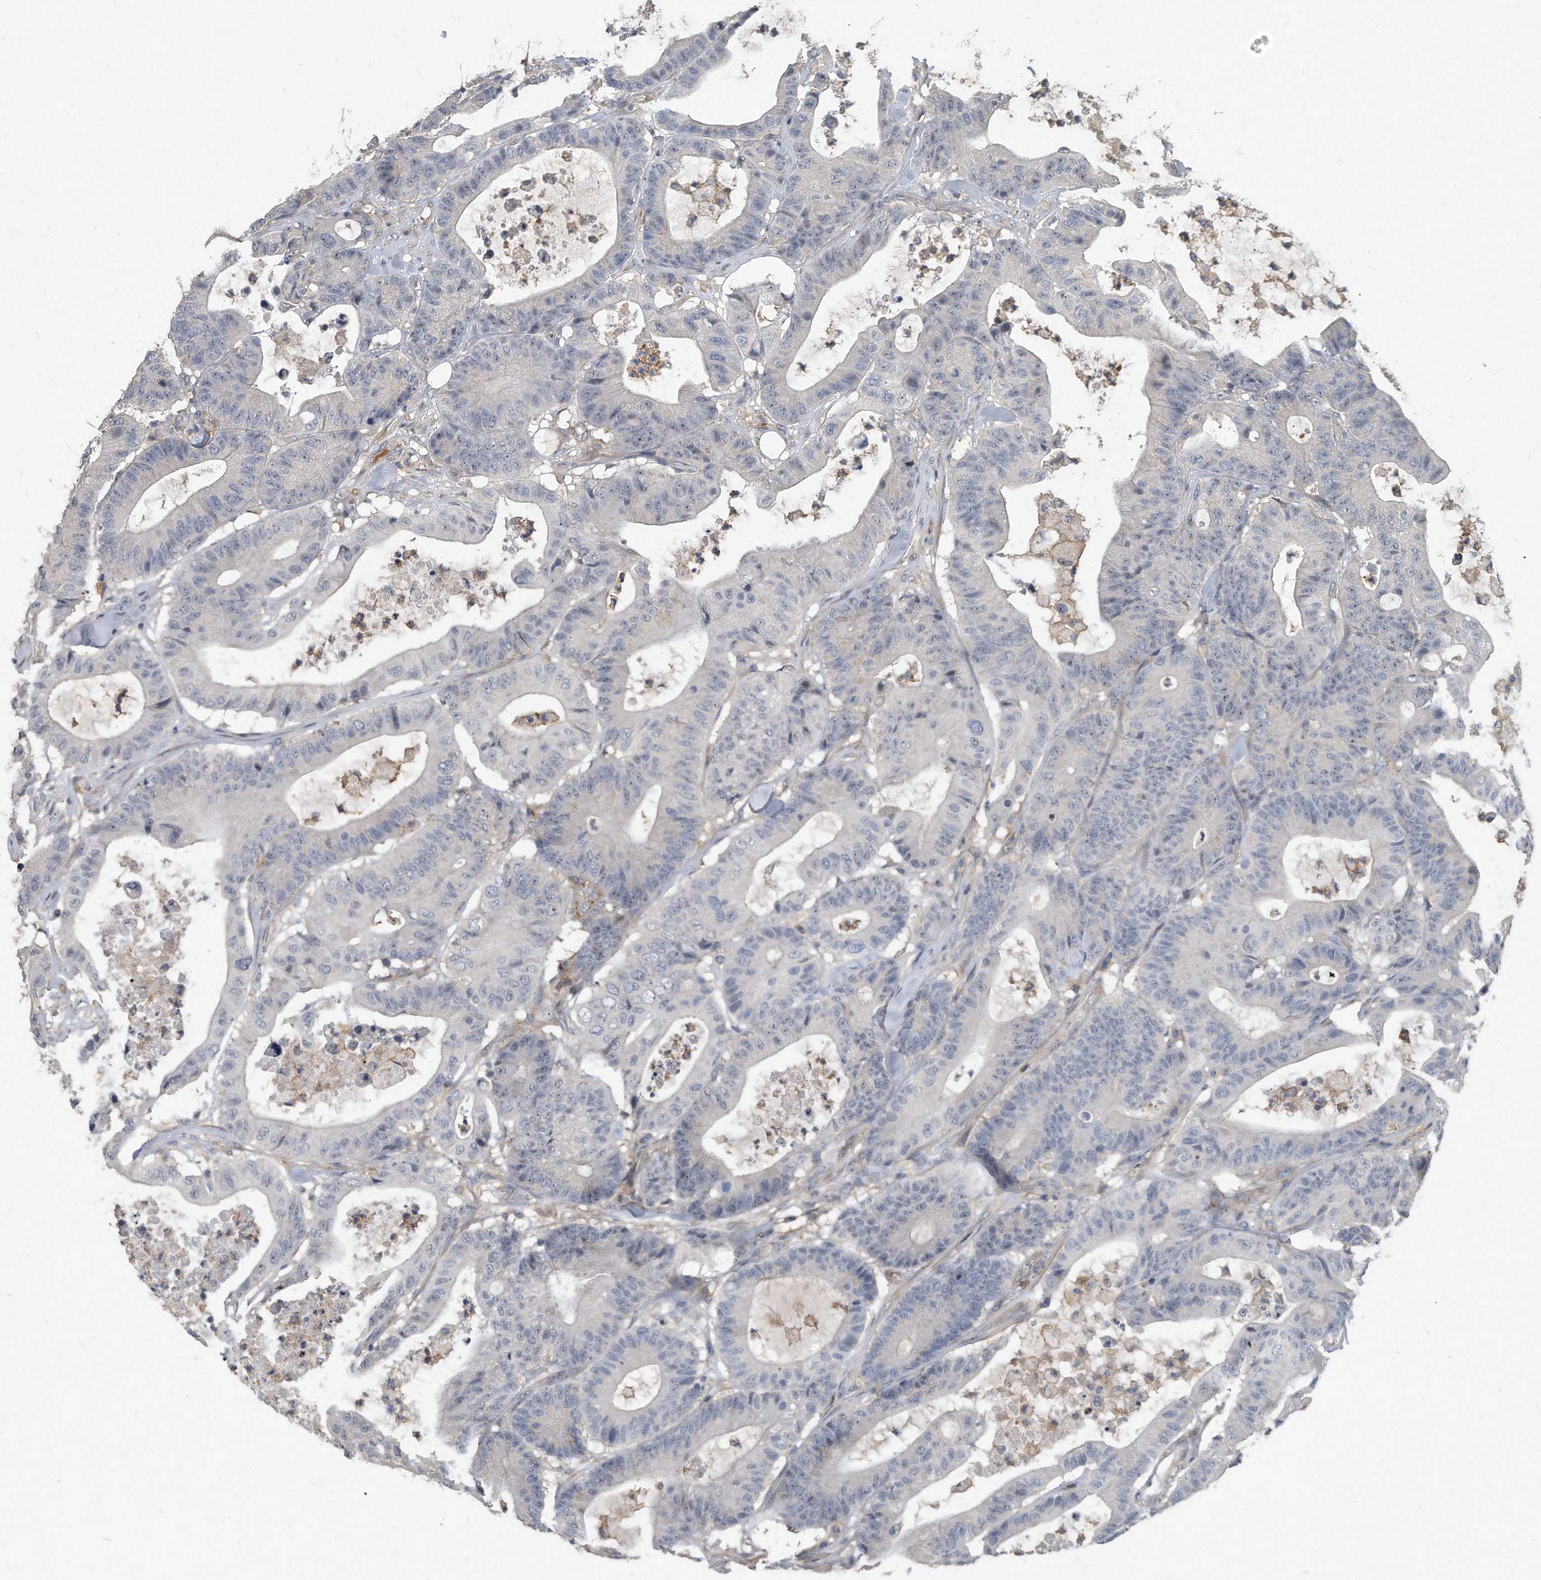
{"staining": {"intensity": "negative", "quantity": "none", "location": "none"}, "tissue": "colorectal cancer", "cell_type": "Tumor cells", "image_type": "cancer", "snomed": [{"axis": "morphology", "description": "Adenocarcinoma, NOS"}, {"axis": "topography", "description": "Colon"}], "caption": "Immunohistochemical staining of human colorectal cancer (adenocarcinoma) reveals no significant positivity in tumor cells.", "gene": "PGBD2", "patient": {"sex": "female", "age": 84}}